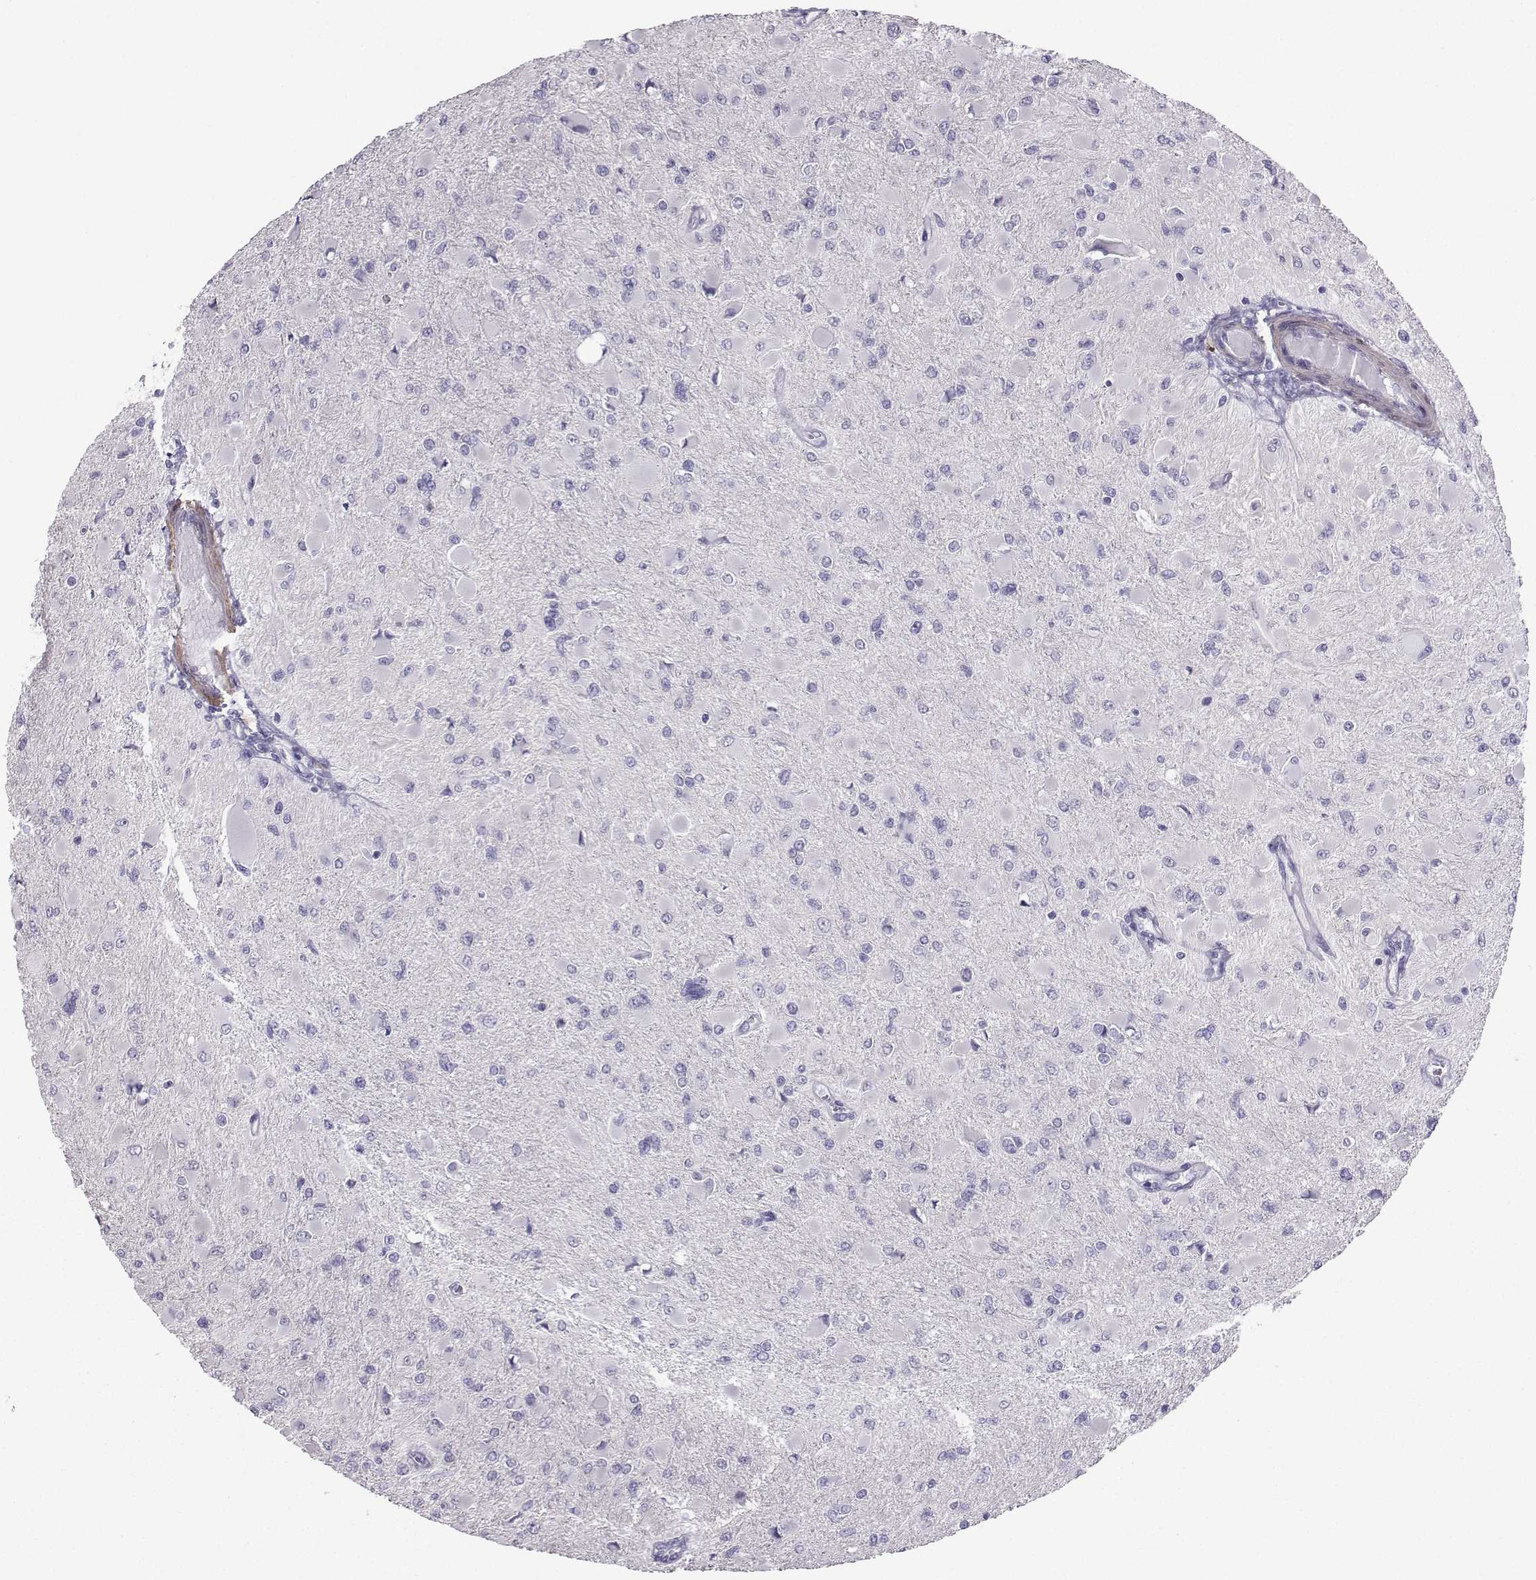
{"staining": {"intensity": "negative", "quantity": "none", "location": "none"}, "tissue": "glioma", "cell_type": "Tumor cells", "image_type": "cancer", "snomed": [{"axis": "morphology", "description": "Glioma, malignant, High grade"}, {"axis": "topography", "description": "Cerebral cortex"}], "caption": "This is a histopathology image of IHC staining of malignant high-grade glioma, which shows no staining in tumor cells.", "gene": "KIF17", "patient": {"sex": "female", "age": 36}}